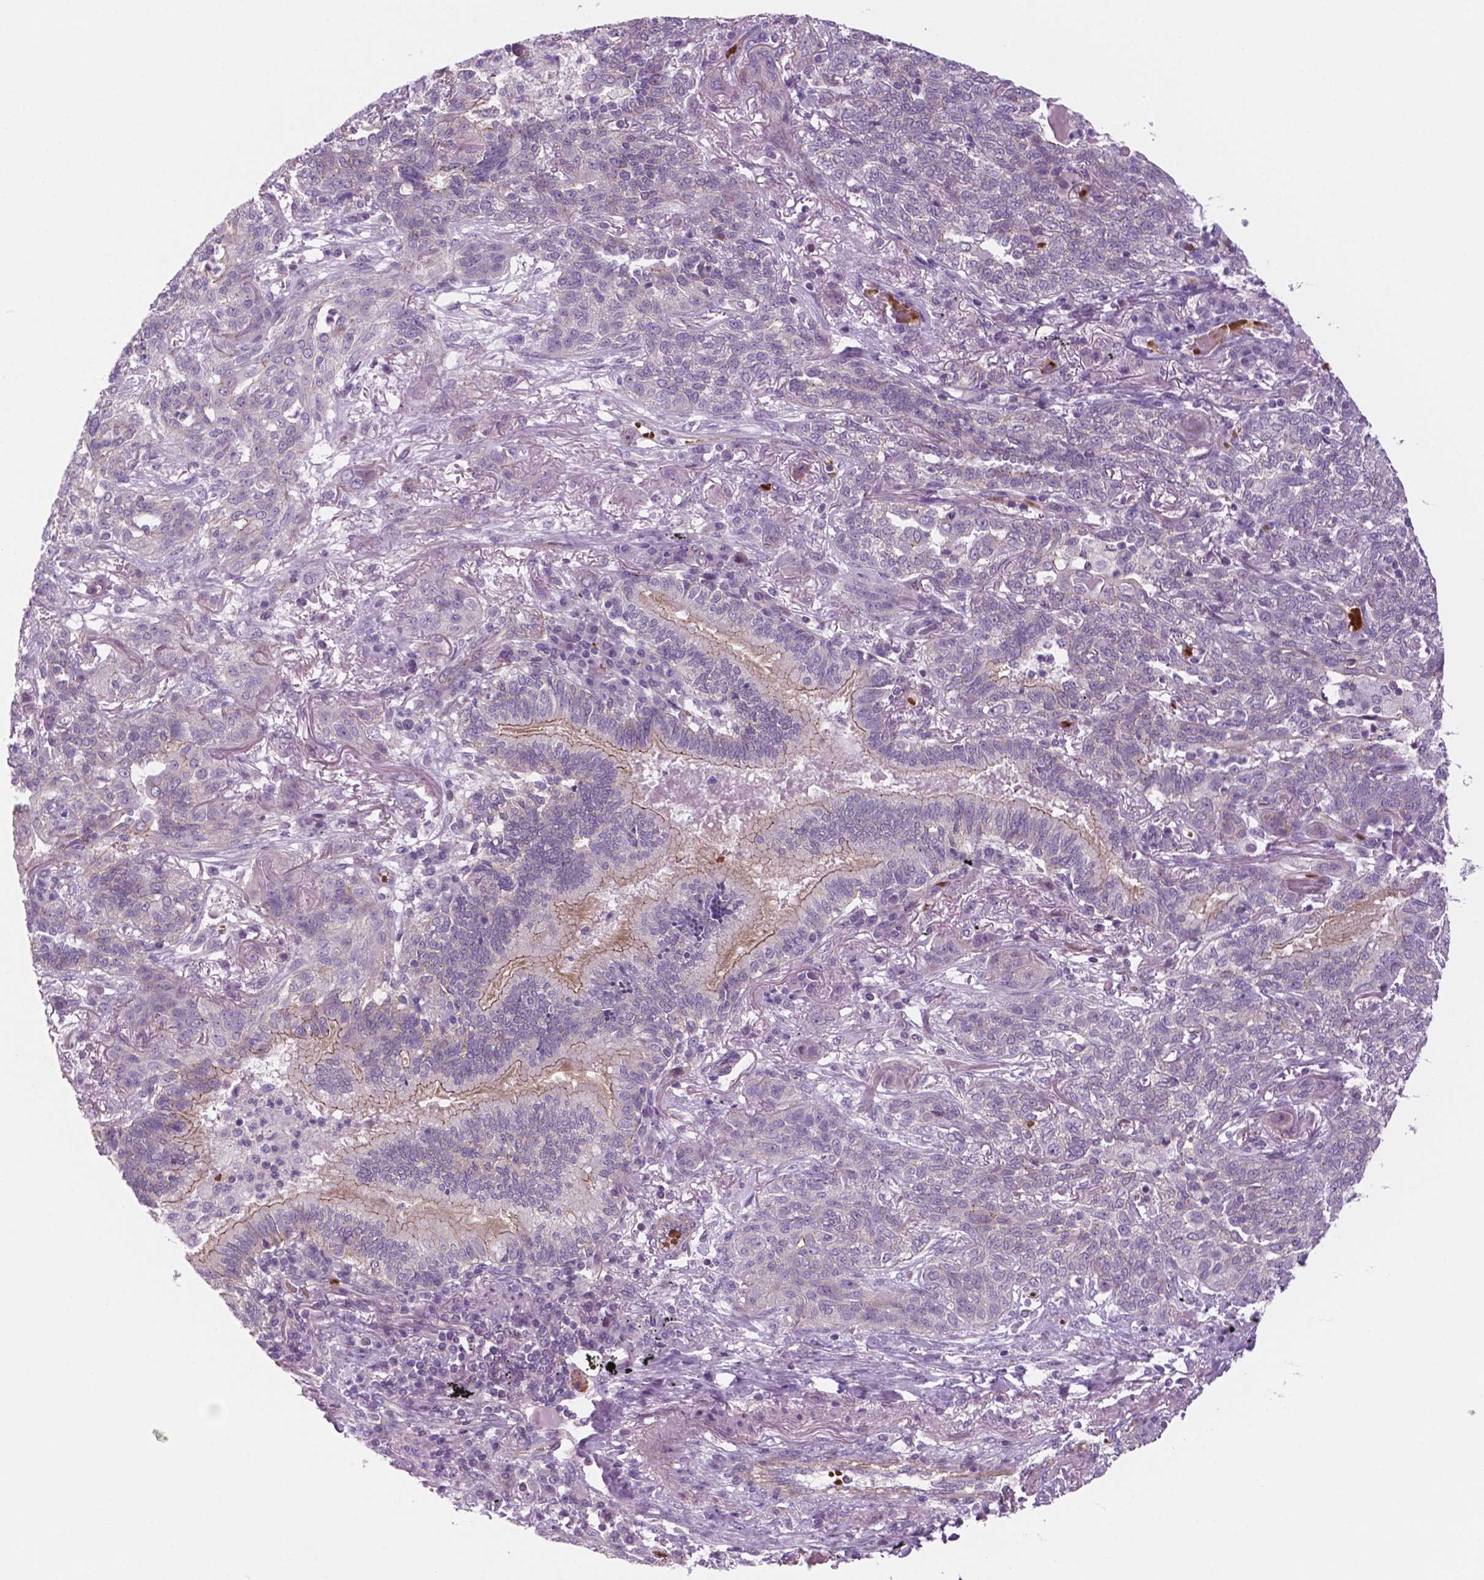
{"staining": {"intensity": "moderate", "quantity": "<25%", "location": "cytoplasmic/membranous"}, "tissue": "lung cancer", "cell_type": "Tumor cells", "image_type": "cancer", "snomed": [{"axis": "morphology", "description": "Squamous cell carcinoma, NOS"}, {"axis": "topography", "description": "Lung"}], "caption": "About <25% of tumor cells in lung squamous cell carcinoma show moderate cytoplasmic/membranous protein staining as visualized by brown immunohistochemical staining.", "gene": "RND3", "patient": {"sex": "female", "age": 70}}